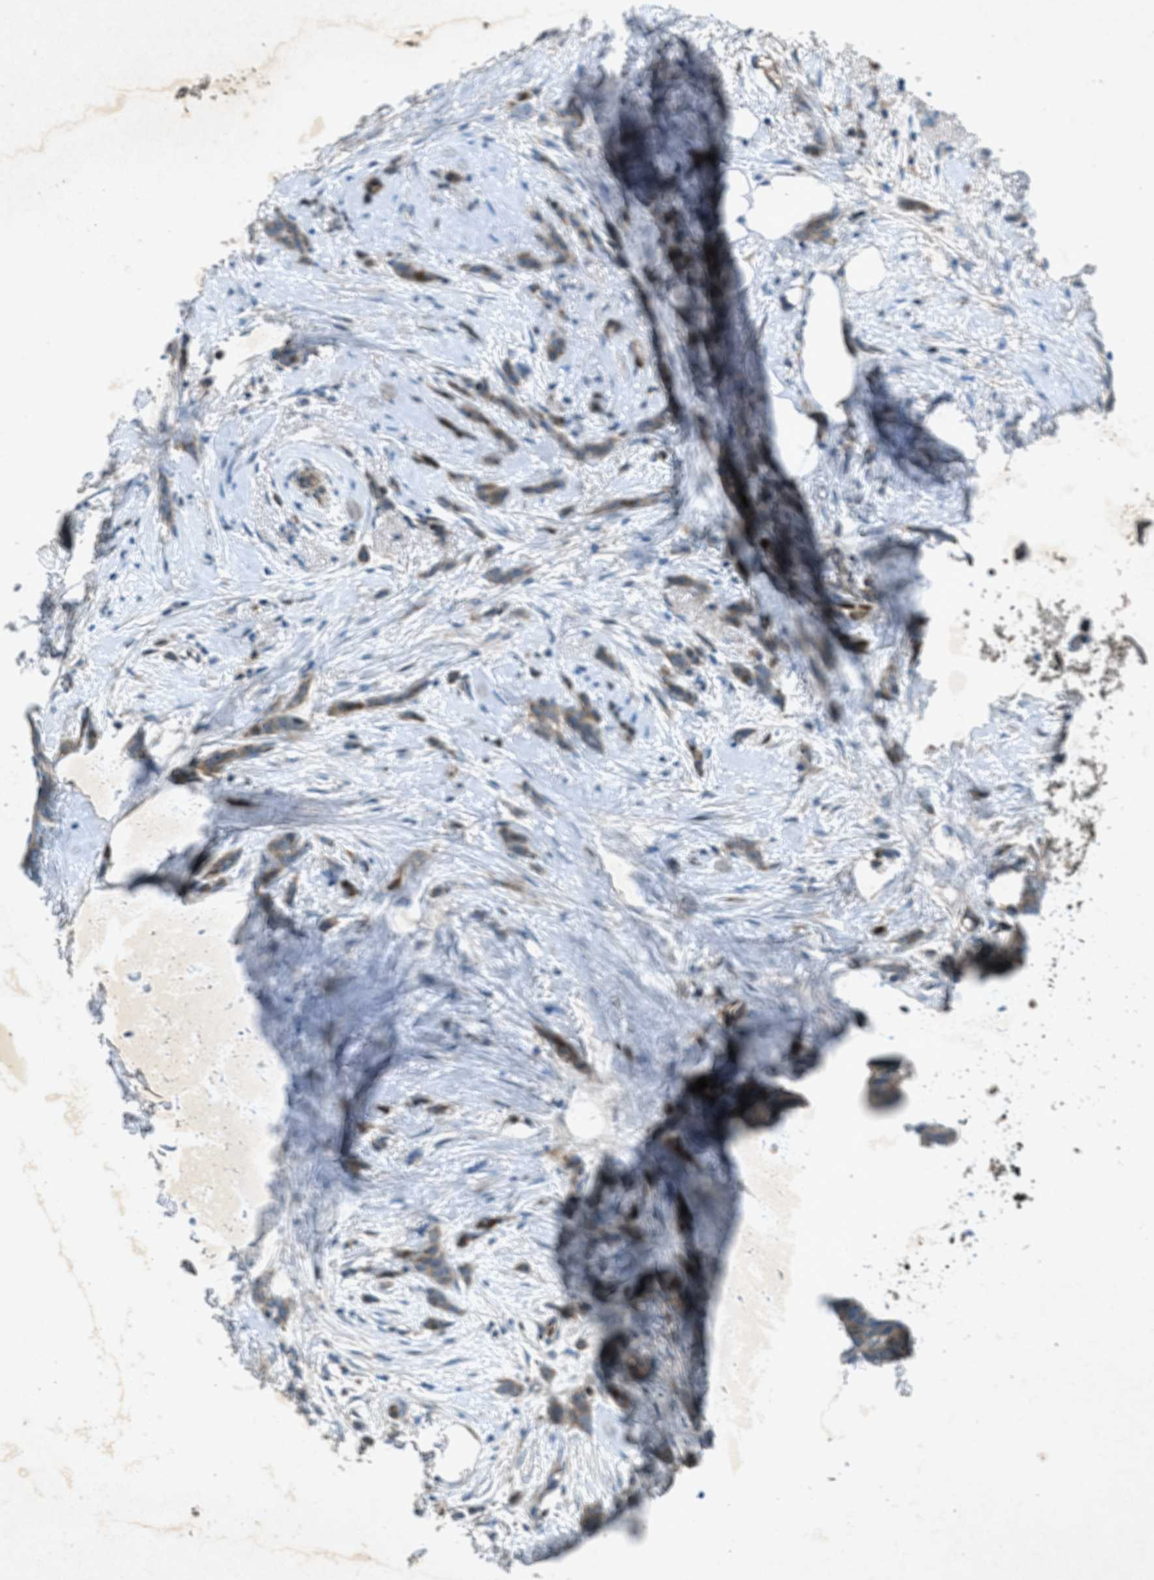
{"staining": {"intensity": "moderate", "quantity": ">75%", "location": "cytoplasmic/membranous"}, "tissue": "breast cancer", "cell_type": "Tumor cells", "image_type": "cancer", "snomed": [{"axis": "morphology", "description": "Lobular carcinoma, in situ"}, {"axis": "morphology", "description": "Lobular carcinoma"}, {"axis": "topography", "description": "Breast"}], "caption": "The micrograph demonstrates immunohistochemical staining of lobular carcinoma in situ (breast). There is moderate cytoplasmic/membranous positivity is identified in approximately >75% of tumor cells.", "gene": "CLEC2D", "patient": {"sex": "female", "age": 41}}